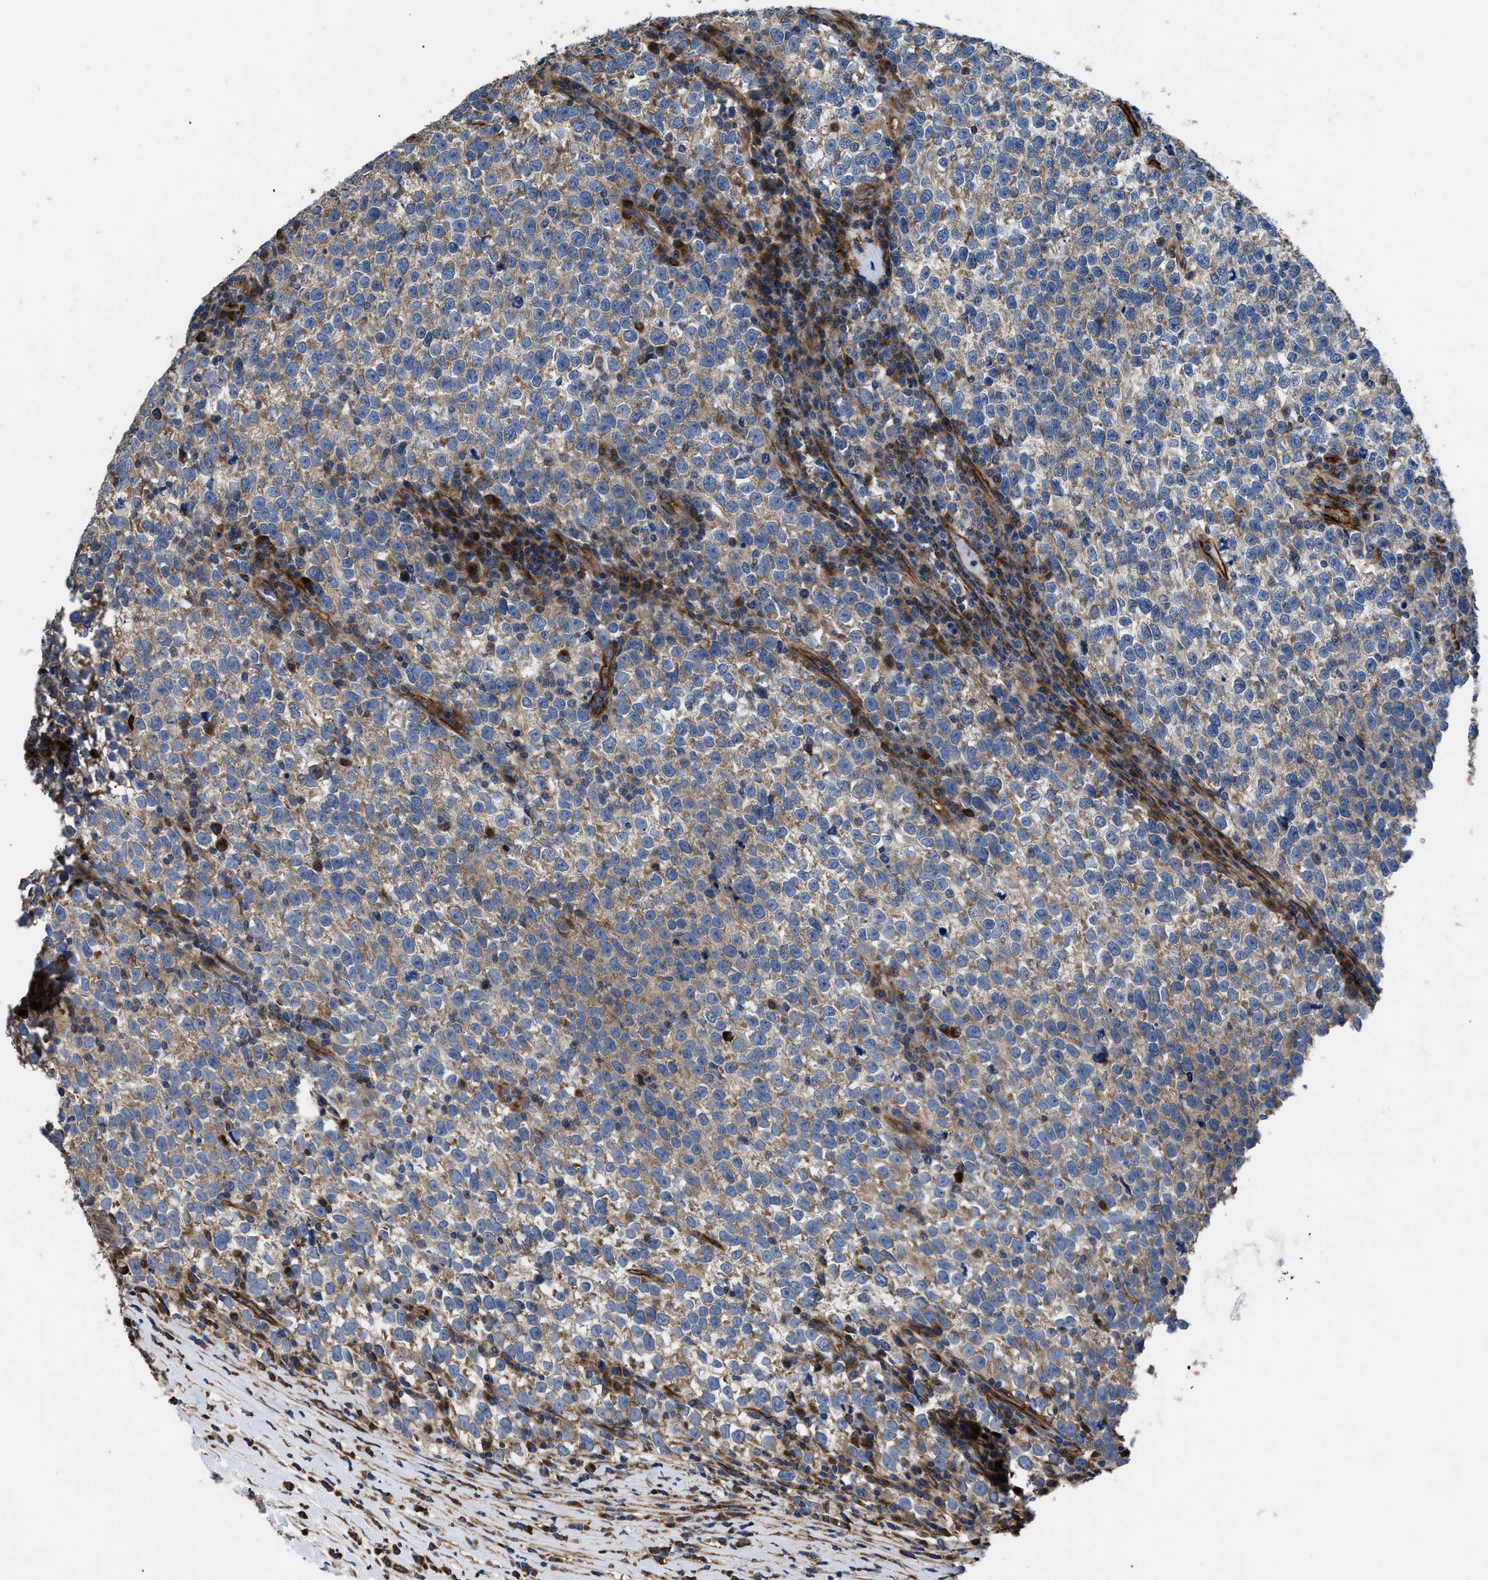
{"staining": {"intensity": "weak", "quantity": "25%-75%", "location": "cytoplasmic/membranous"}, "tissue": "testis cancer", "cell_type": "Tumor cells", "image_type": "cancer", "snomed": [{"axis": "morphology", "description": "Normal tissue, NOS"}, {"axis": "morphology", "description": "Seminoma, NOS"}, {"axis": "topography", "description": "Testis"}], "caption": "DAB immunohistochemical staining of human testis seminoma demonstrates weak cytoplasmic/membranous protein staining in approximately 25%-75% of tumor cells. (brown staining indicates protein expression, while blue staining denotes nuclei).", "gene": "NT5E", "patient": {"sex": "male", "age": 43}}